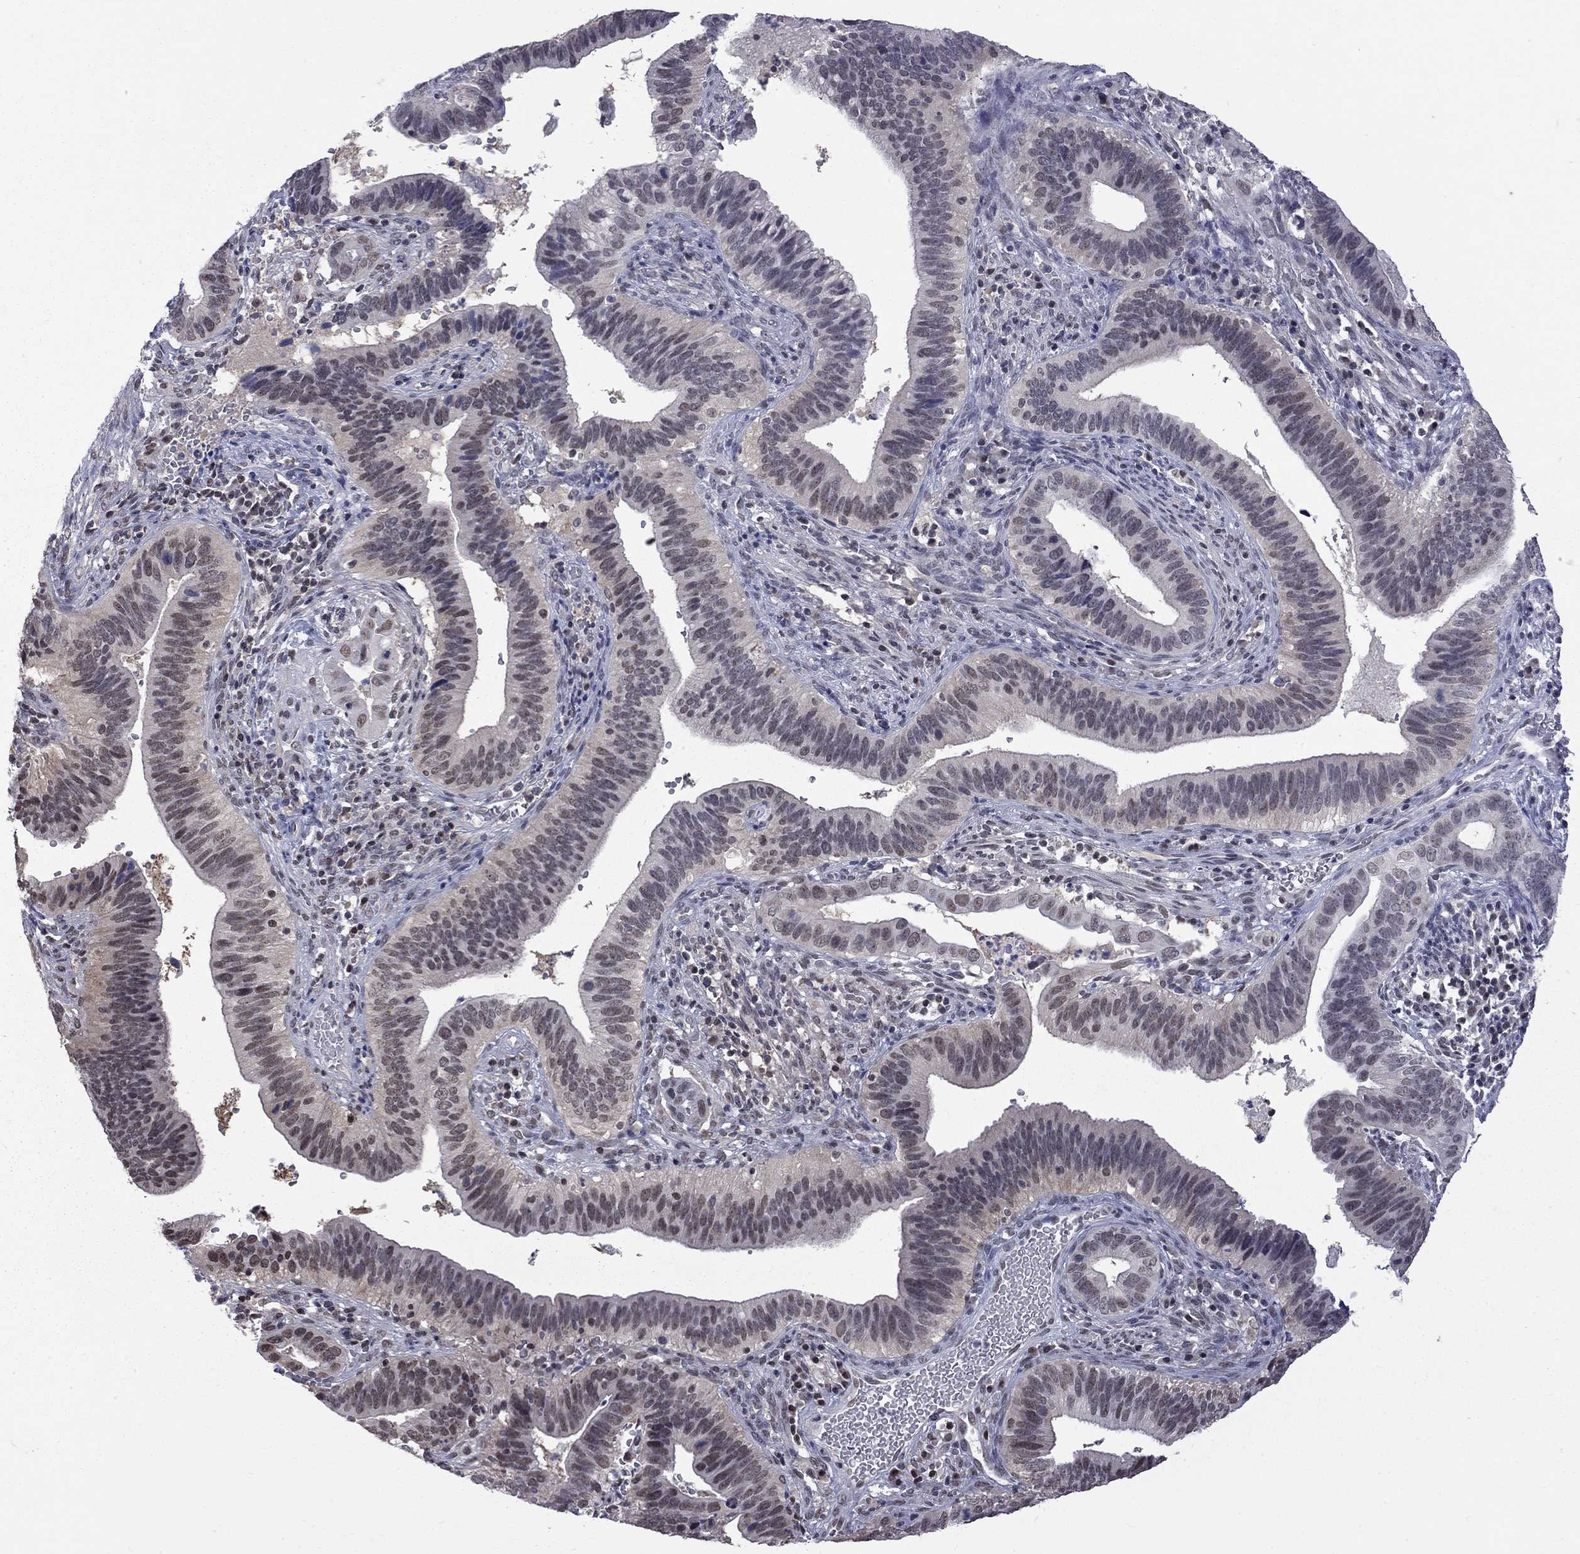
{"staining": {"intensity": "negative", "quantity": "none", "location": "none"}, "tissue": "cervical cancer", "cell_type": "Tumor cells", "image_type": "cancer", "snomed": [{"axis": "morphology", "description": "Adenocarcinoma, NOS"}, {"axis": "topography", "description": "Cervix"}], "caption": "This is an immunohistochemistry (IHC) micrograph of cervical adenocarcinoma. There is no positivity in tumor cells.", "gene": "RFWD3", "patient": {"sex": "female", "age": 42}}